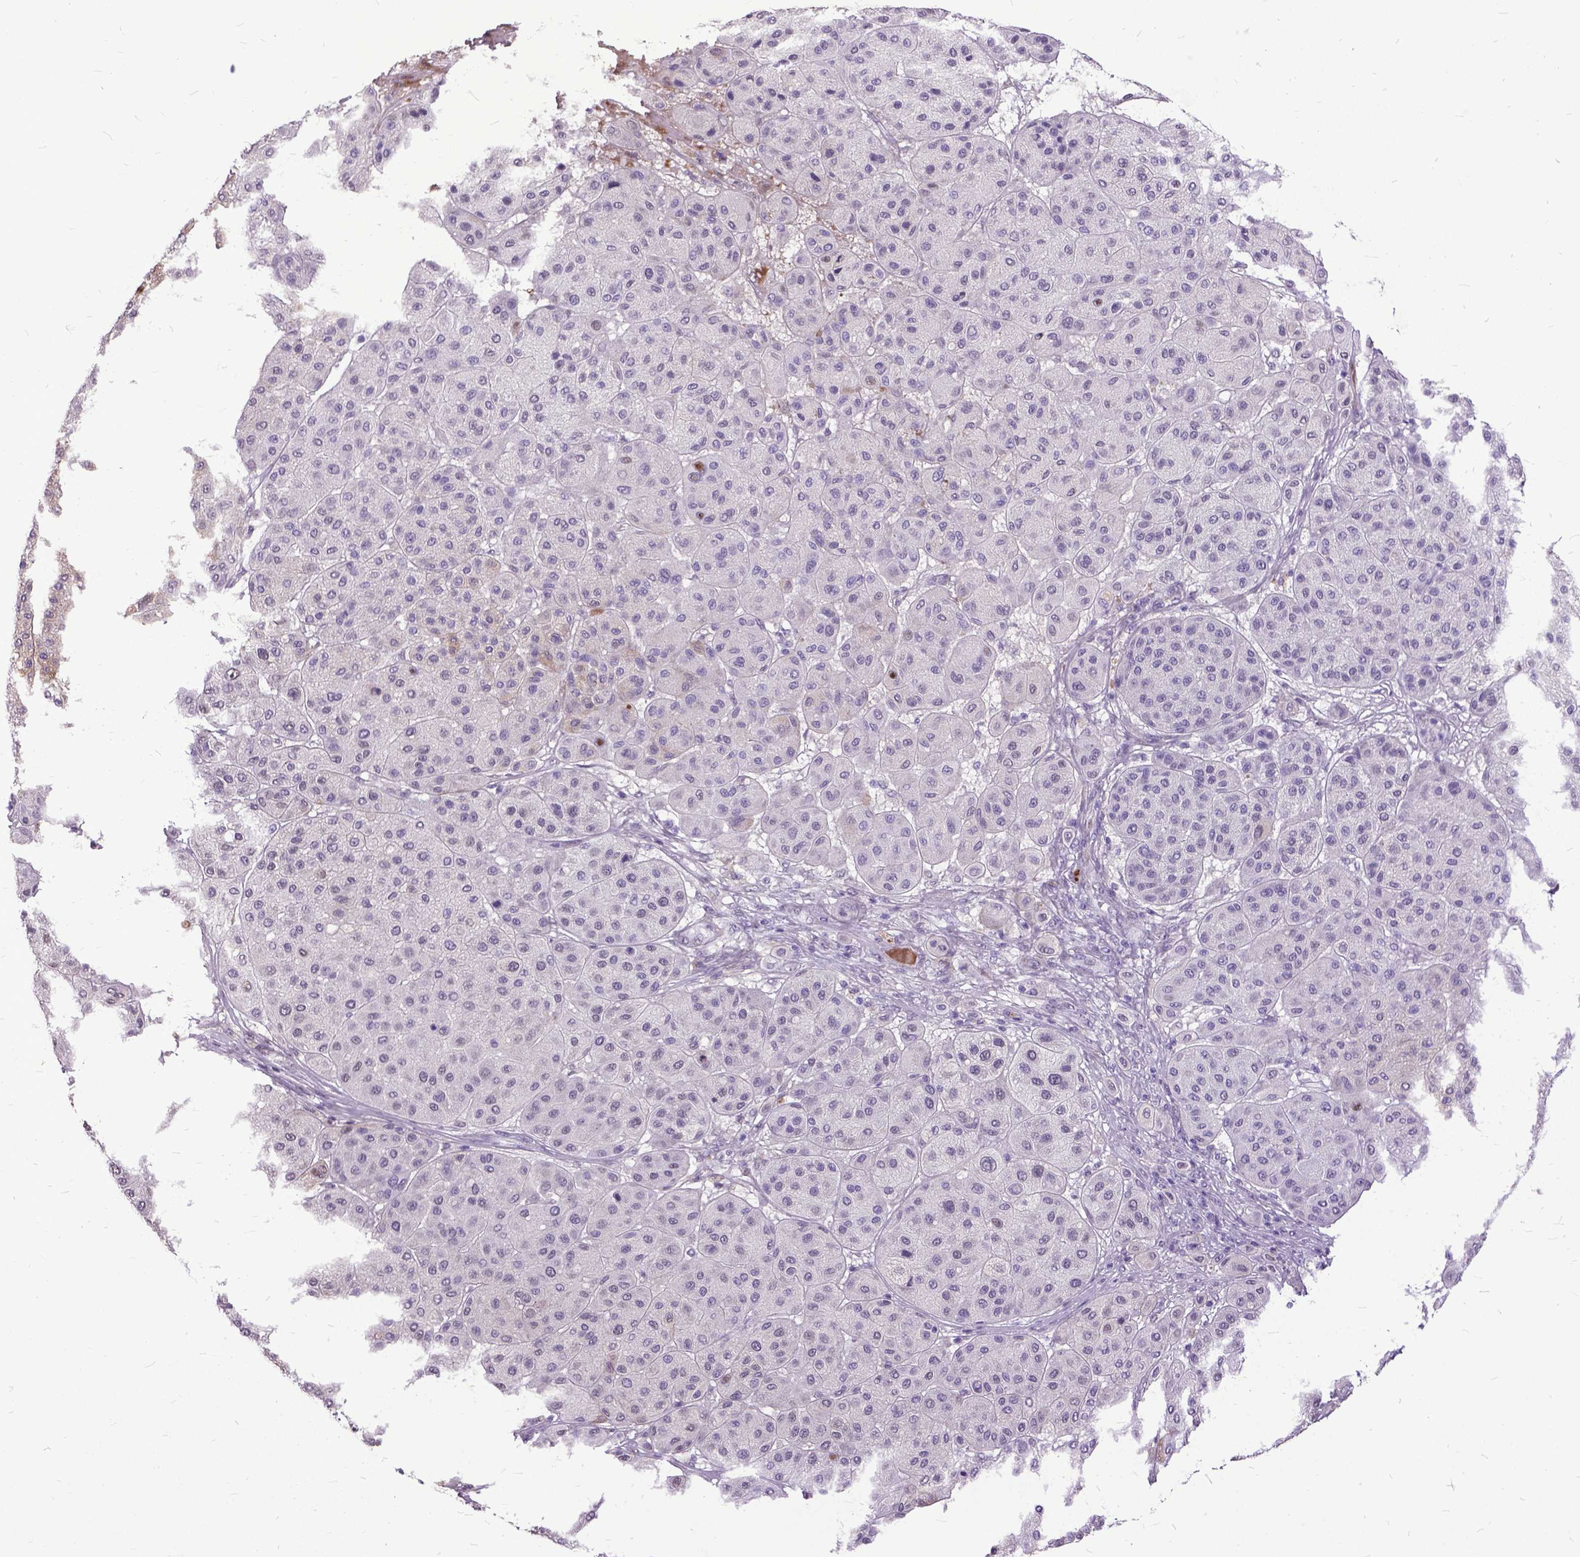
{"staining": {"intensity": "negative", "quantity": "none", "location": "none"}, "tissue": "melanoma", "cell_type": "Tumor cells", "image_type": "cancer", "snomed": [{"axis": "morphology", "description": "Malignant melanoma, Metastatic site"}, {"axis": "topography", "description": "Smooth muscle"}], "caption": "IHC histopathology image of neoplastic tissue: human malignant melanoma (metastatic site) stained with DAB demonstrates no significant protein staining in tumor cells.", "gene": "MARCHF10", "patient": {"sex": "male", "age": 41}}